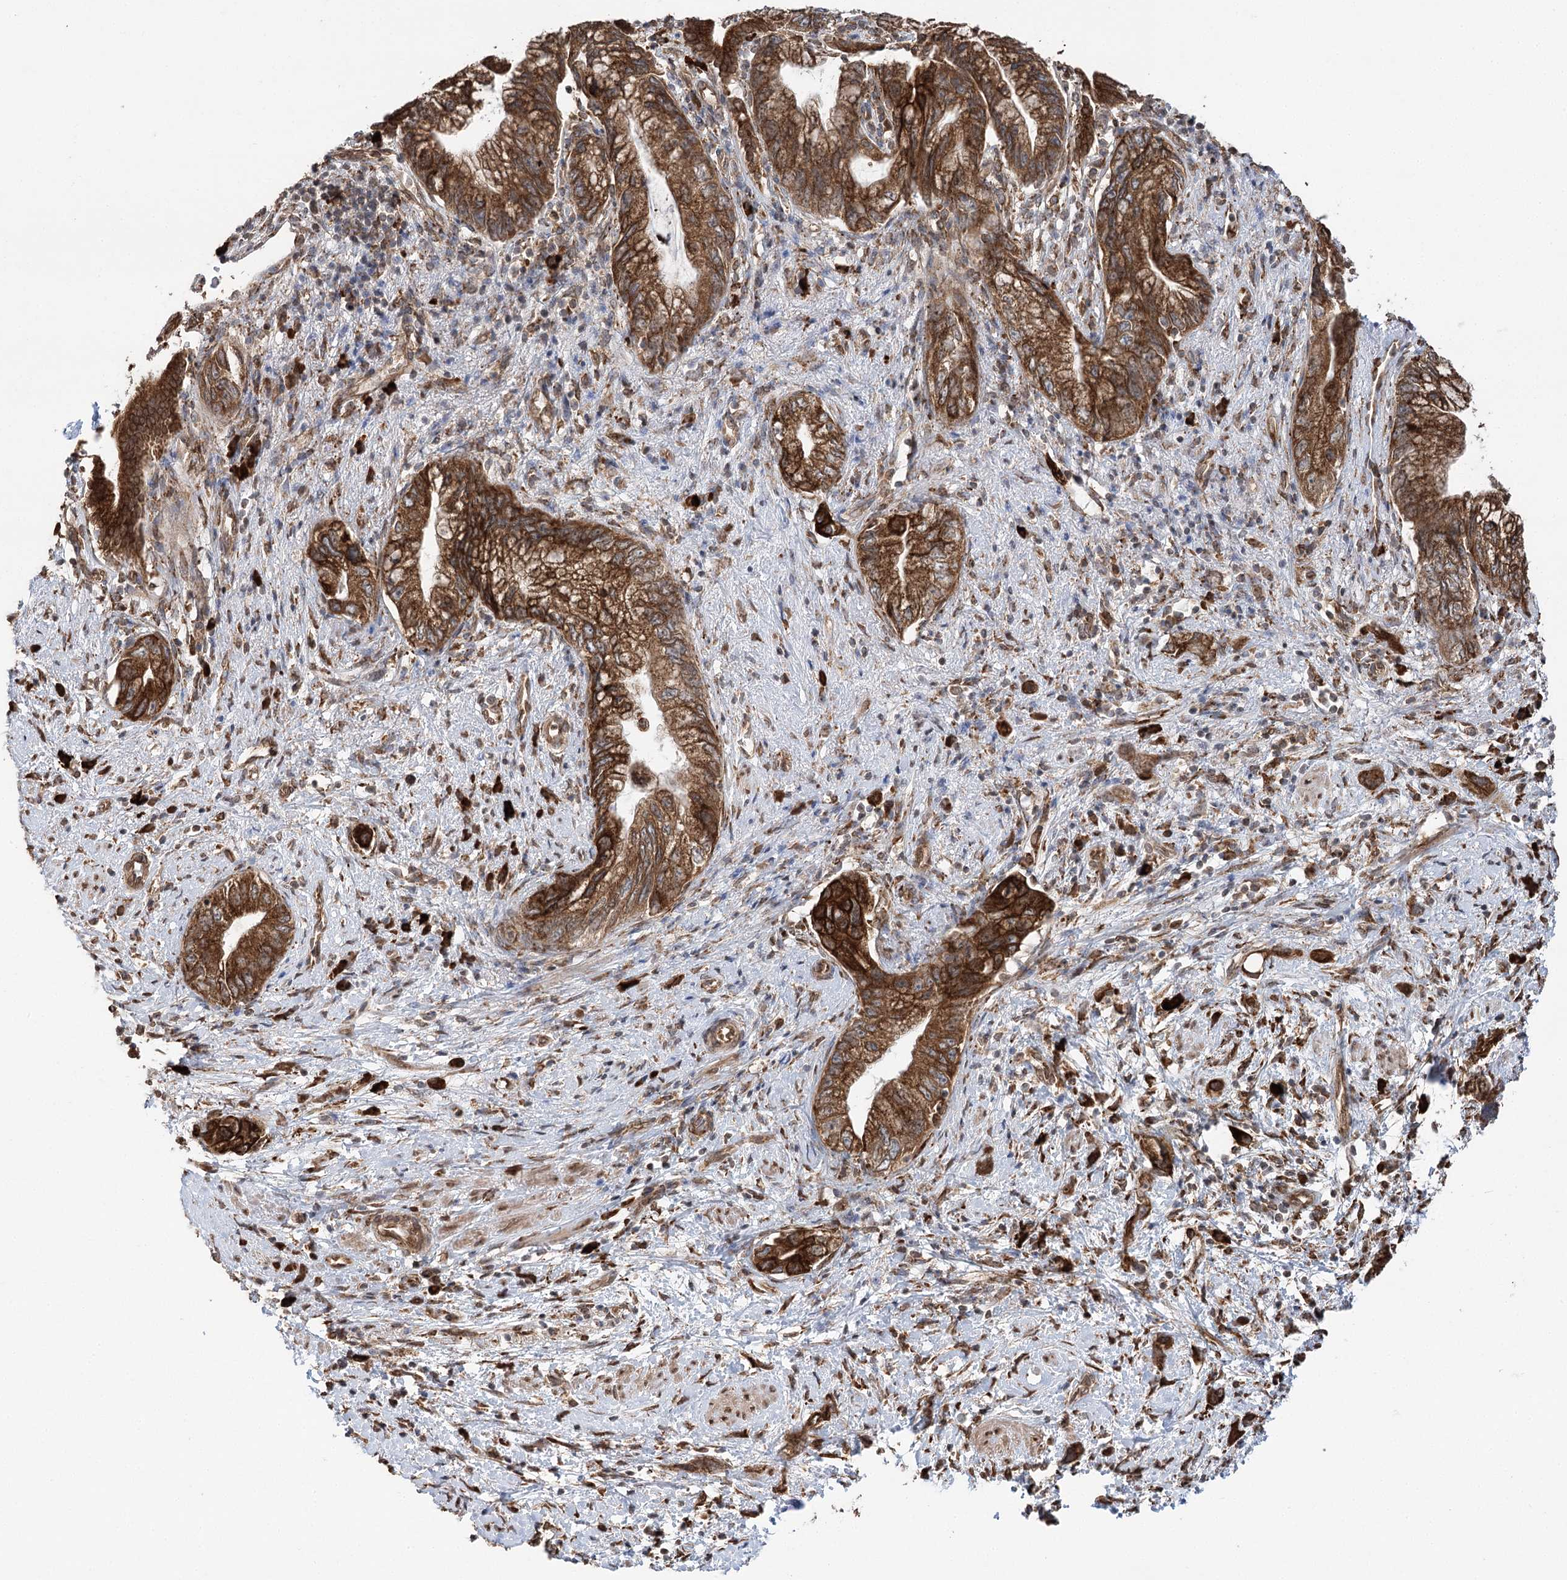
{"staining": {"intensity": "strong", "quantity": ">75%", "location": "cytoplasmic/membranous"}, "tissue": "pancreatic cancer", "cell_type": "Tumor cells", "image_type": "cancer", "snomed": [{"axis": "morphology", "description": "Adenocarcinoma, NOS"}, {"axis": "topography", "description": "Pancreas"}], "caption": "Pancreatic cancer (adenocarcinoma) was stained to show a protein in brown. There is high levels of strong cytoplasmic/membranous positivity in approximately >75% of tumor cells. (Stains: DAB in brown, nuclei in blue, Microscopy: brightfield microscopy at high magnification).", "gene": "DNAJB14", "patient": {"sex": "female", "age": 73}}